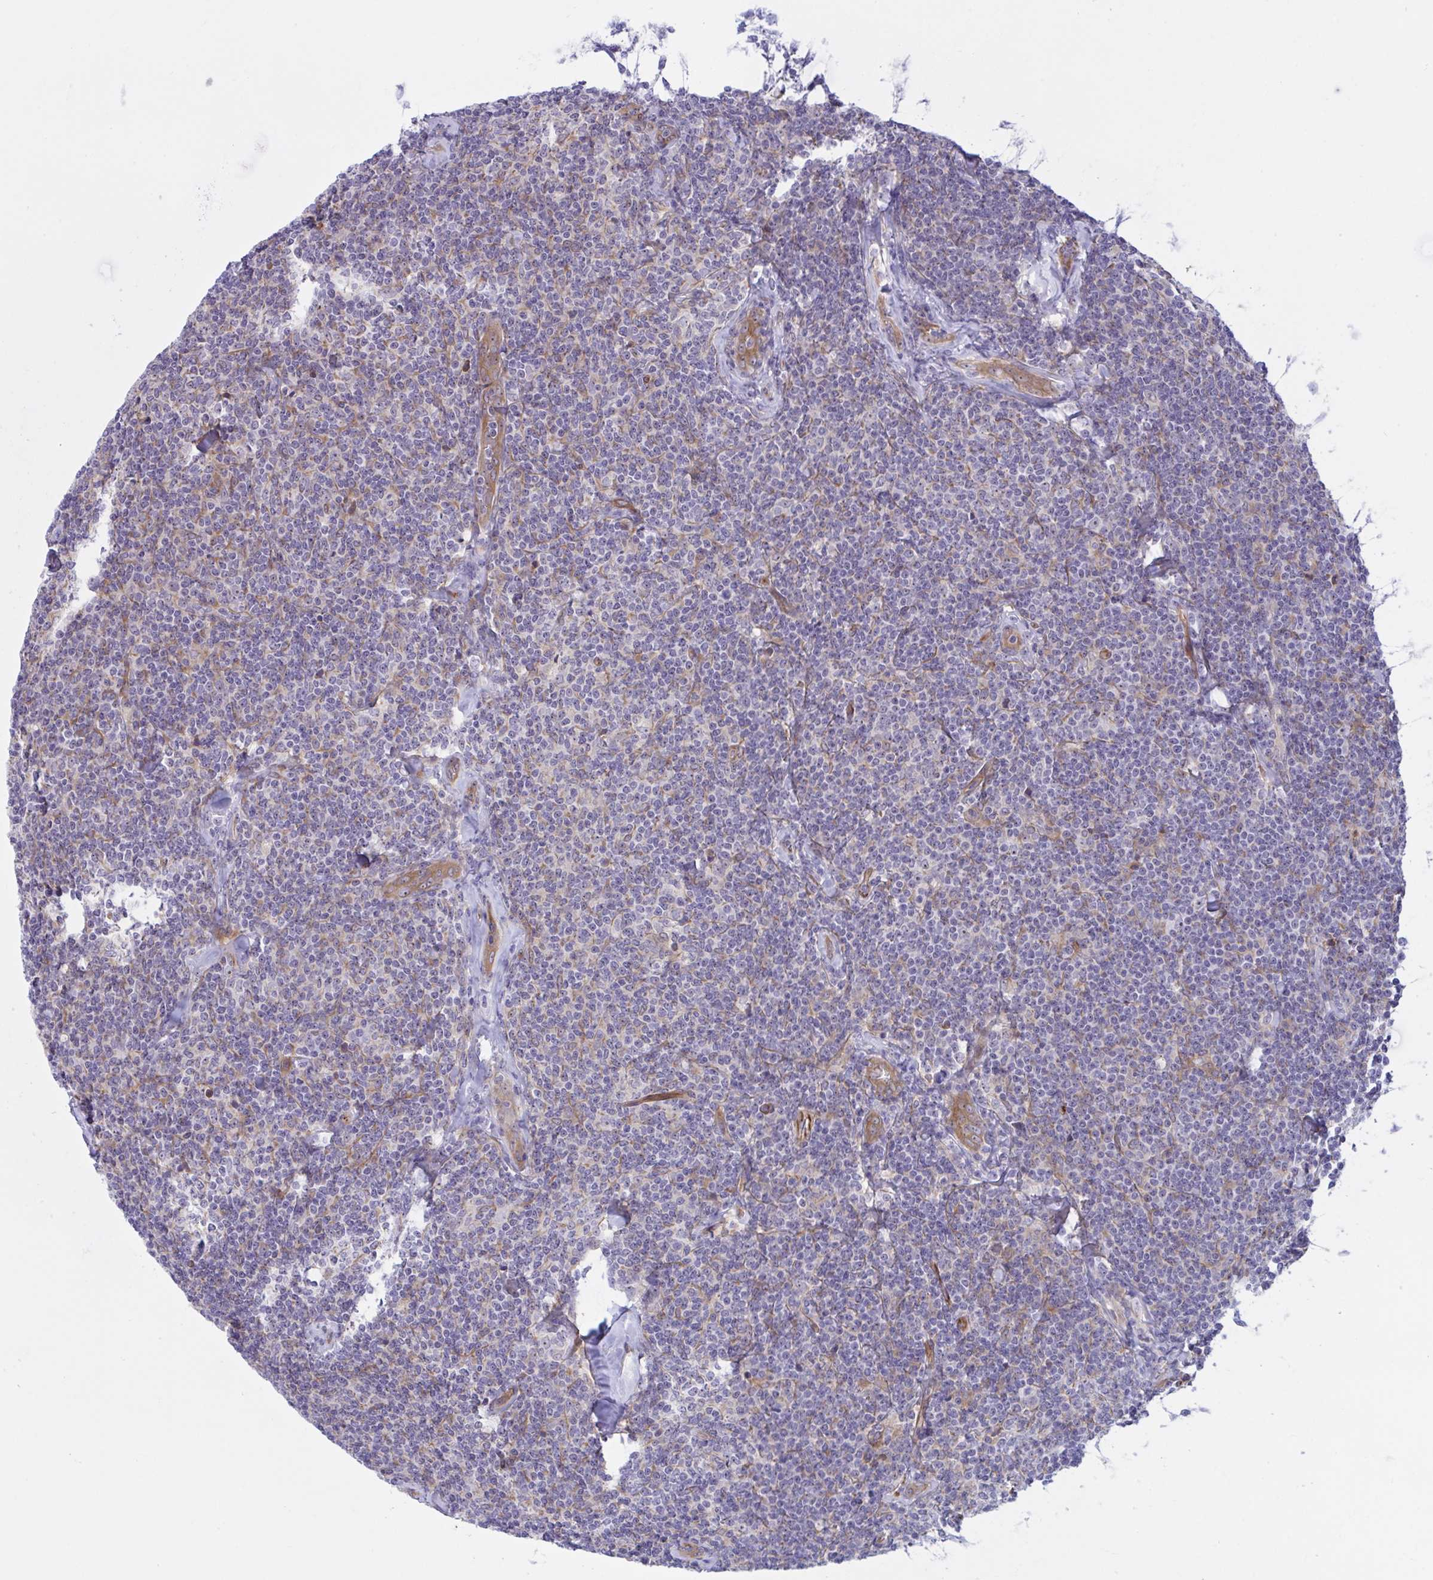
{"staining": {"intensity": "negative", "quantity": "none", "location": "none"}, "tissue": "lymphoma", "cell_type": "Tumor cells", "image_type": "cancer", "snomed": [{"axis": "morphology", "description": "Malignant lymphoma, non-Hodgkin's type, Low grade"}, {"axis": "topography", "description": "Lymph node"}], "caption": "An immunohistochemistry histopathology image of malignant lymphoma, non-Hodgkin's type (low-grade) is shown. There is no staining in tumor cells of malignant lymphoma, non-Hodgkin's type (low-grade).", "gene": "PRRT4", "patient": {"sex": "female", "age": 56}}